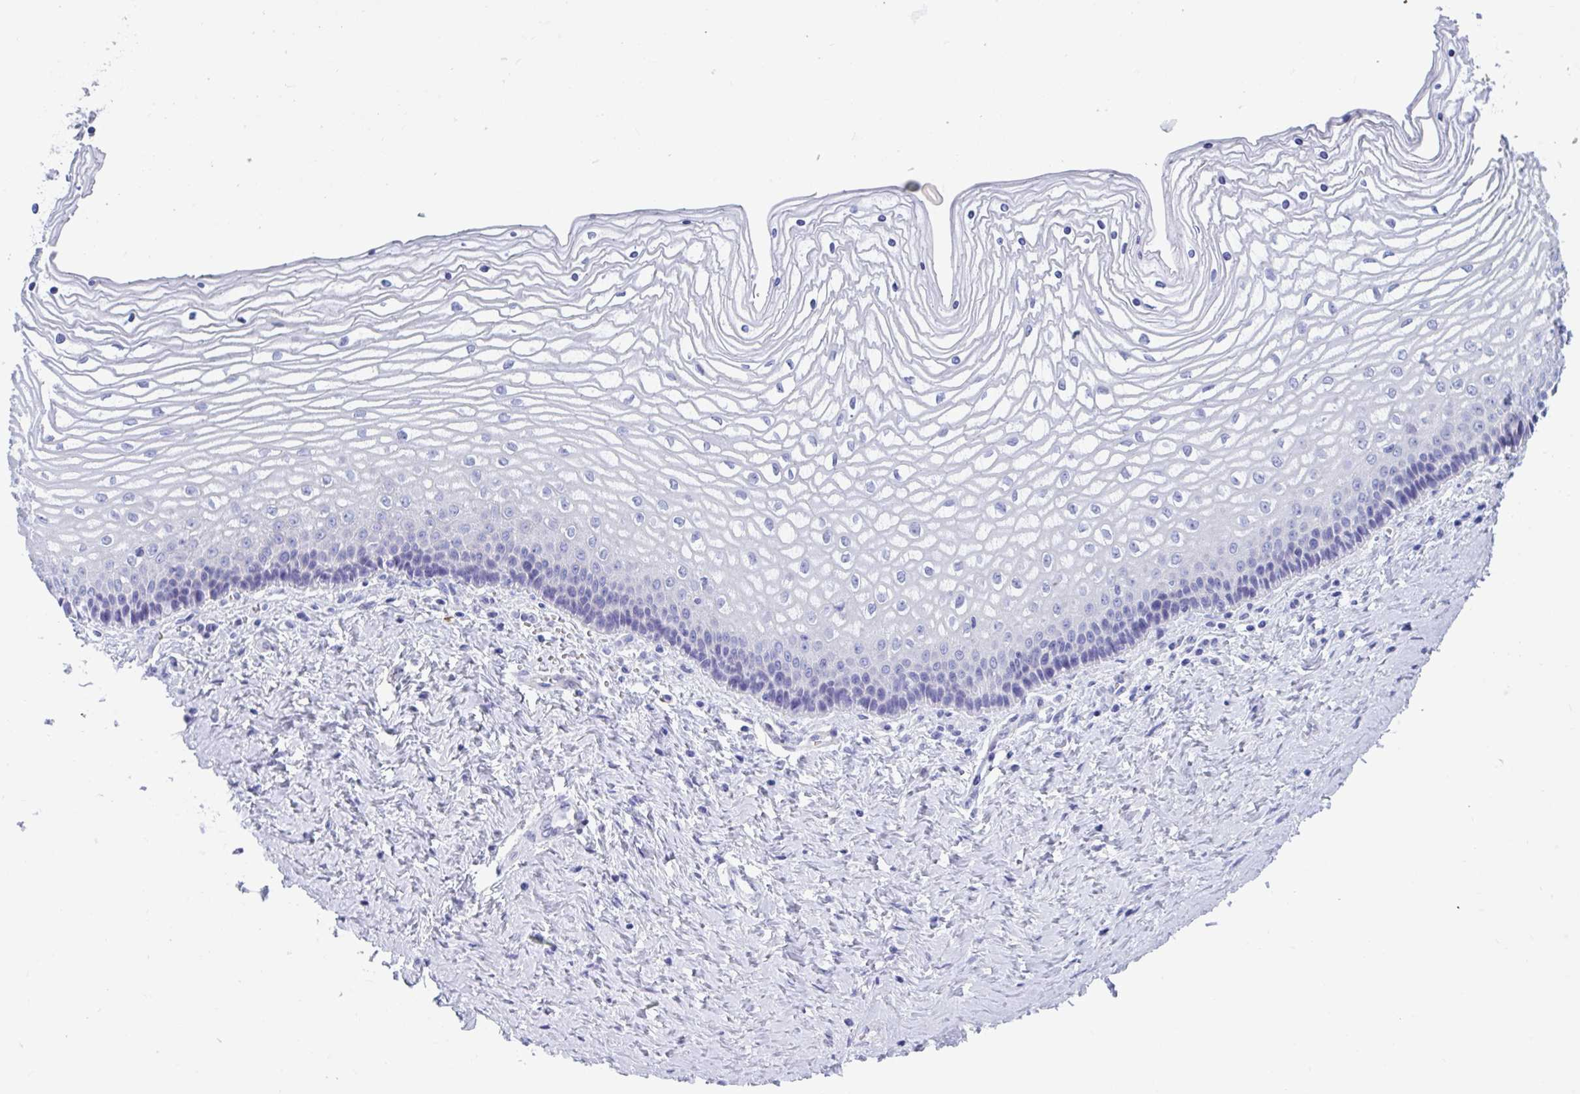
{"staining": {"intensity": "negative", "quantity": "none", "location": "none"}, "tissue": "vagina", "cell_type": "Squamous epithelial cells", "image_type": "normal", "snomed": [{"axis": "morphology", "description": "Normal tissue, NOS"}, {"axis": "topography", "description": "Vagina"}], "caption": "This is an immunohistochemistry photomicrograph of benign vagina. There is no positivity in squamous epithelial cells.", "gene": "TTC30A", "patient": {"sex": "female", "age": 45}}